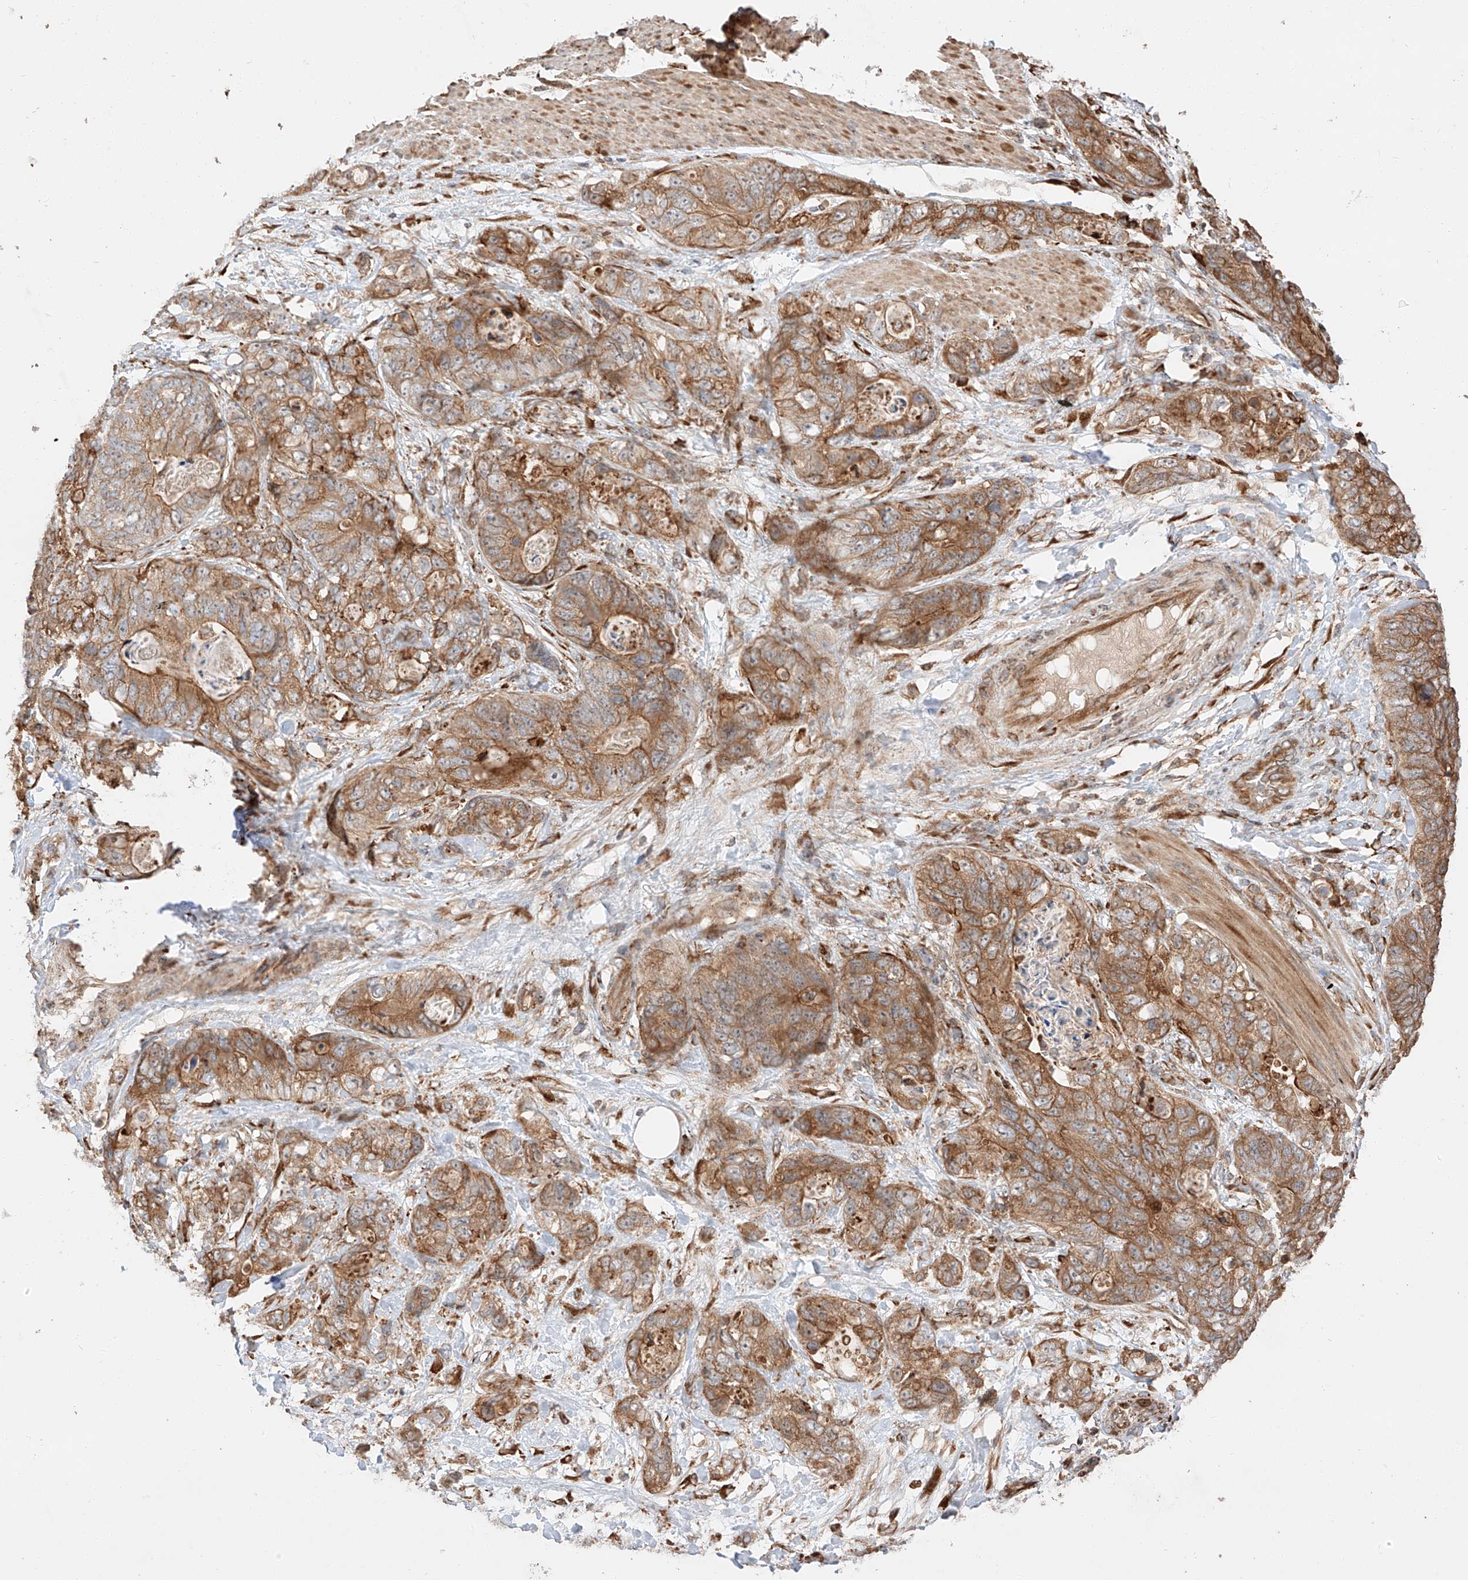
{"staining": {"intensity": "moderate", "quantity": ">75%", "location": "cytoplasmic/membranous"}, "tissue": "stomach cancer", "cell_type": "Tumor cells", "image_type": "cancer", "snomed": [{"axis": "morphology", "description": "Normal tissue, NOS"}, {"axis": "morphology", "description": "Adenocarcinoma, NOS"}, {"axis": "topography", "description": "Stomach"}], "caption": "Adenocarcinoma (stomach) stained with immunohistochemistry (IHC) demonstrates moderate cytoplasmic/membranous staining in approximately >75% of tumor cells.", "gene": "ZNF84", "patient": {"sex": "female", "age": 89}}